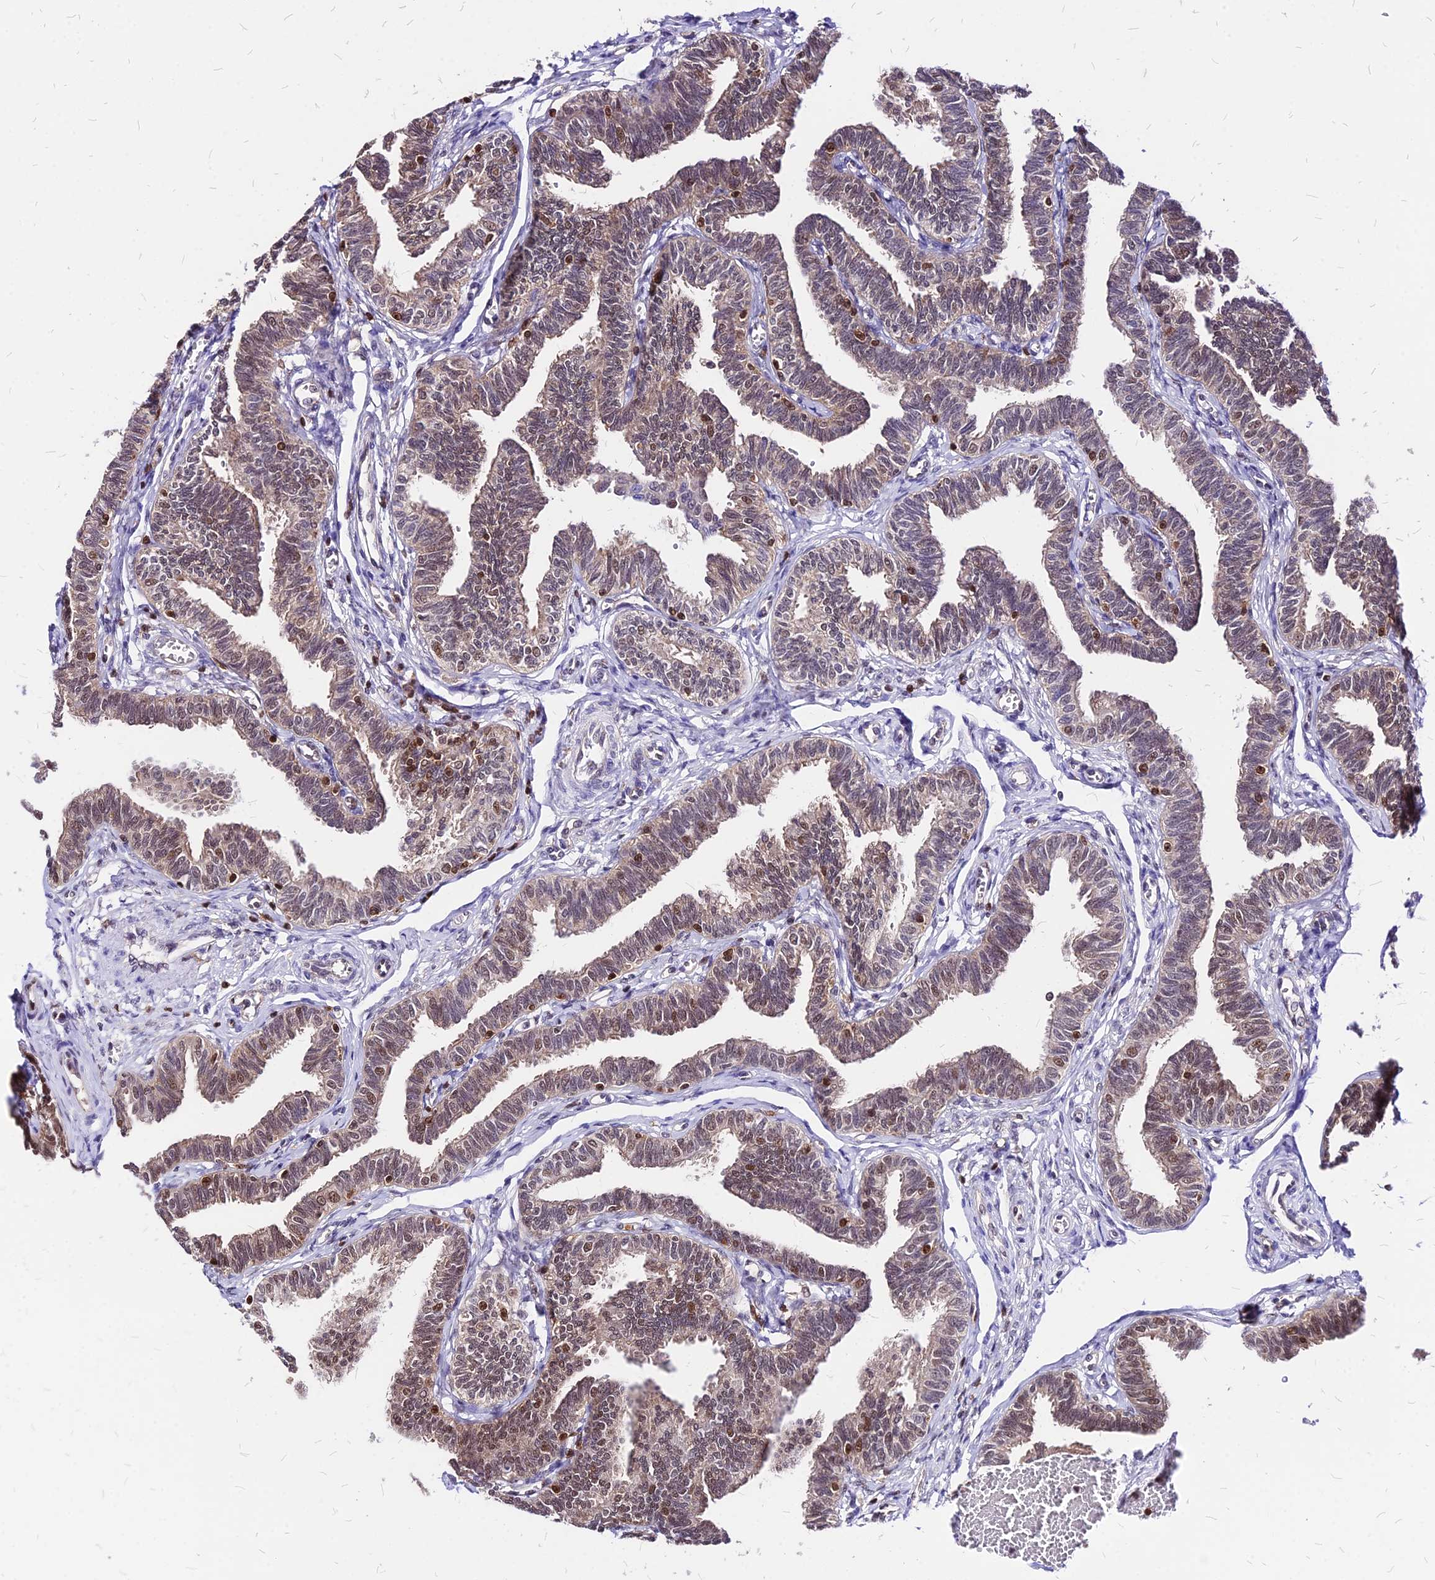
{"staining": {"intensity": "moderate", "quantity": "25%-75%", "location": "nuclear"}, "tissue": "fallopian tube", "cell_type": "Glandular cells", "image_type": "normal", "snomed": [{"axis": "morphology", "description": "Normal tissue, NOS"}, {"axis": "topography", "description": "Fallopian tube"}, {"axis": "topography", "description": "Ovary"}], "caption": "This micrograph demonstrates IHC staining of benign human fallopian tube, with medium moderate nuclear expression in approximately 25%-75% of glandular cells.", "gene": "PAXX", "patient": {"sex": "female", "age": 23}}